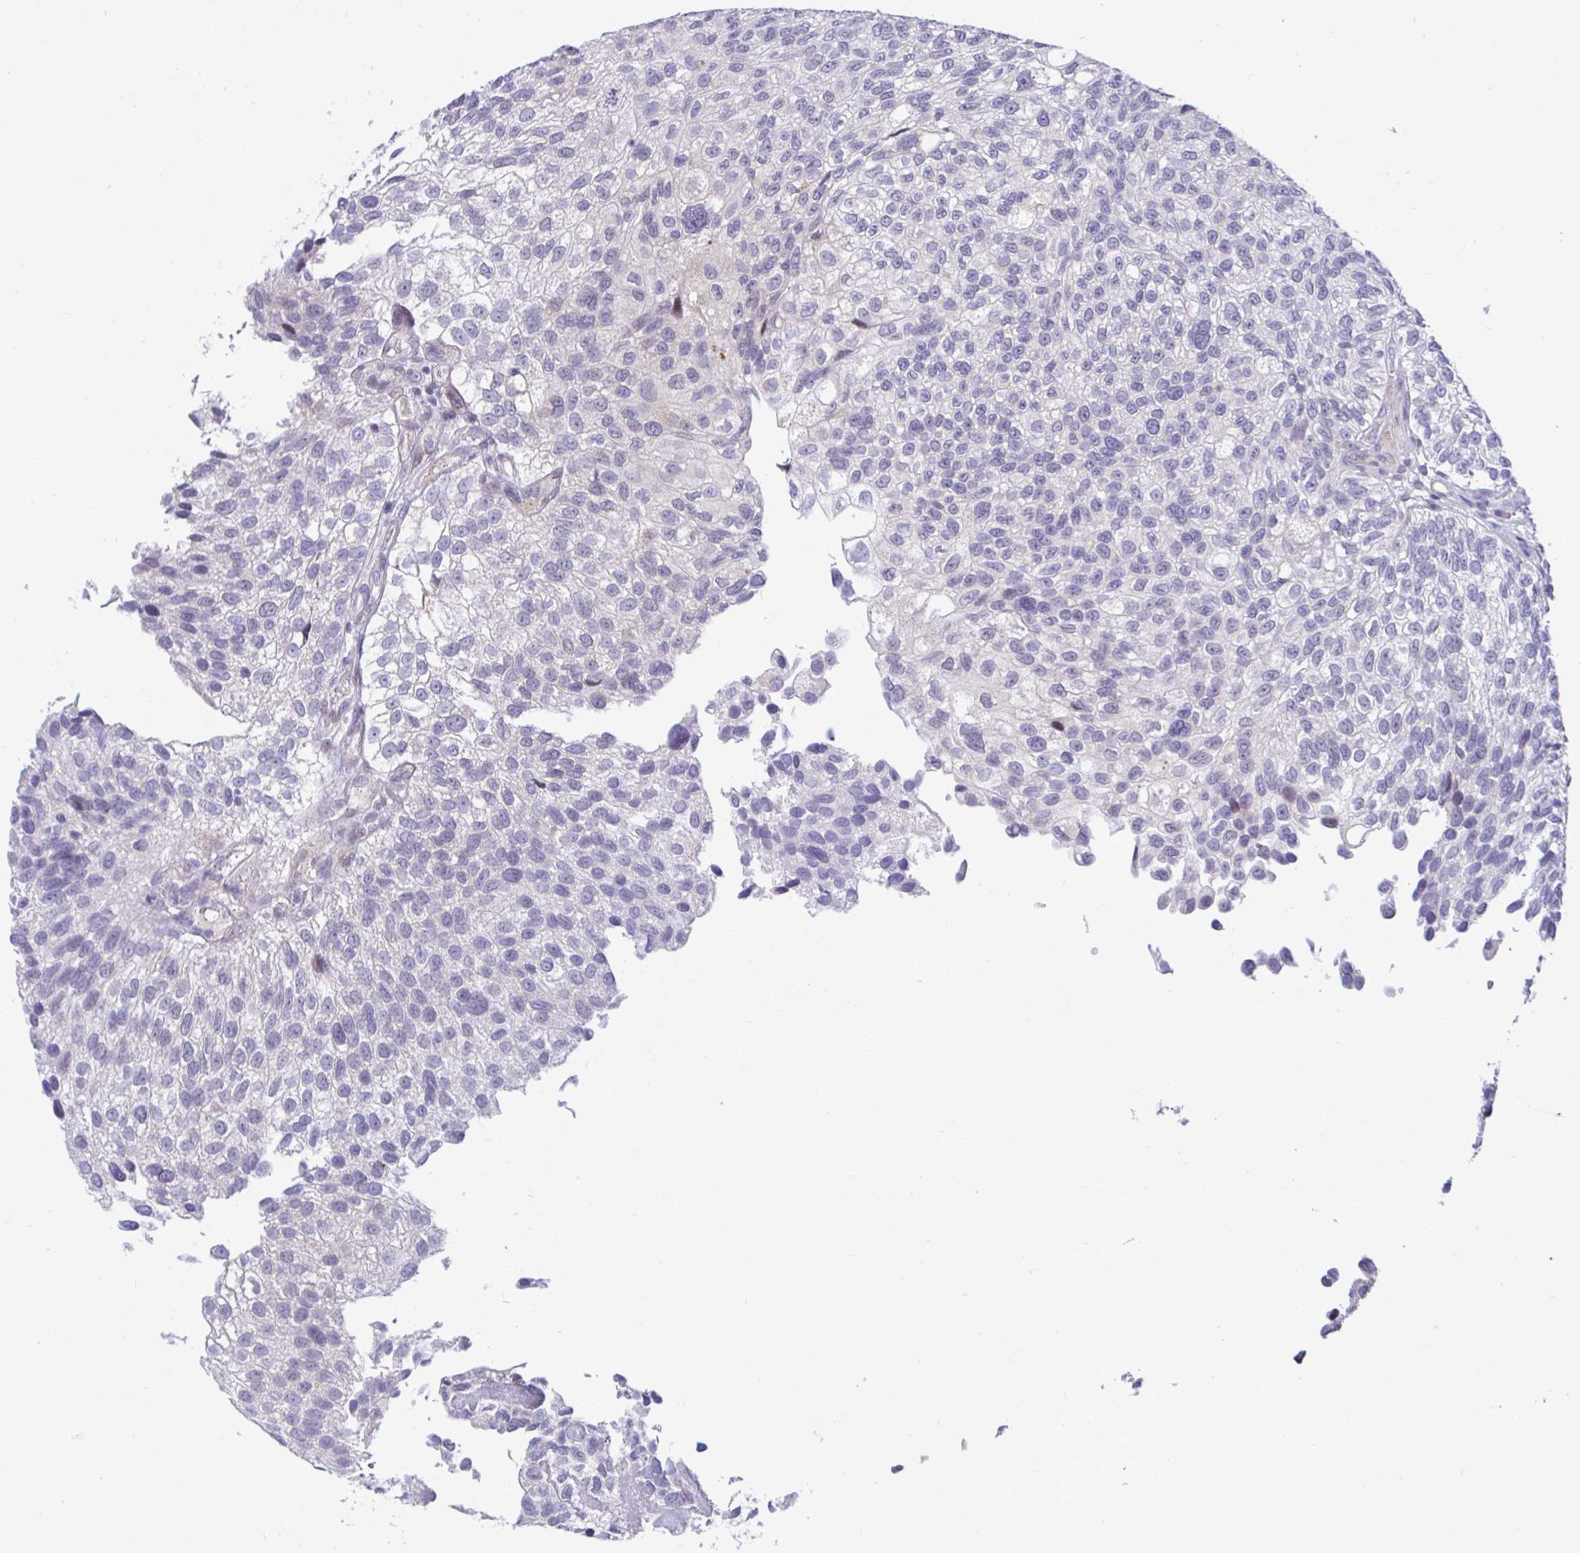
{"staining": {"intensity": "negative", "quantity": "none", "location": "none"}, "tissue": "urothelial cancer", "cell_type": "Tumor cells", "image_type": "cancer", "snomed": [{"axis": "morphology", "description": "Urothelial carcinoma, NOS"}, {"axis": "topography", "description": "Urinary bladder"}], "caption": "High magnification brightfield microscopy of transitional cell carcinoma stained with DAB (brown) and counterstained with hematoxylin (blue): tumor cells show no significant staining.", "gene": "EPOP", "patient": {"sex": "male", "age": 87}}